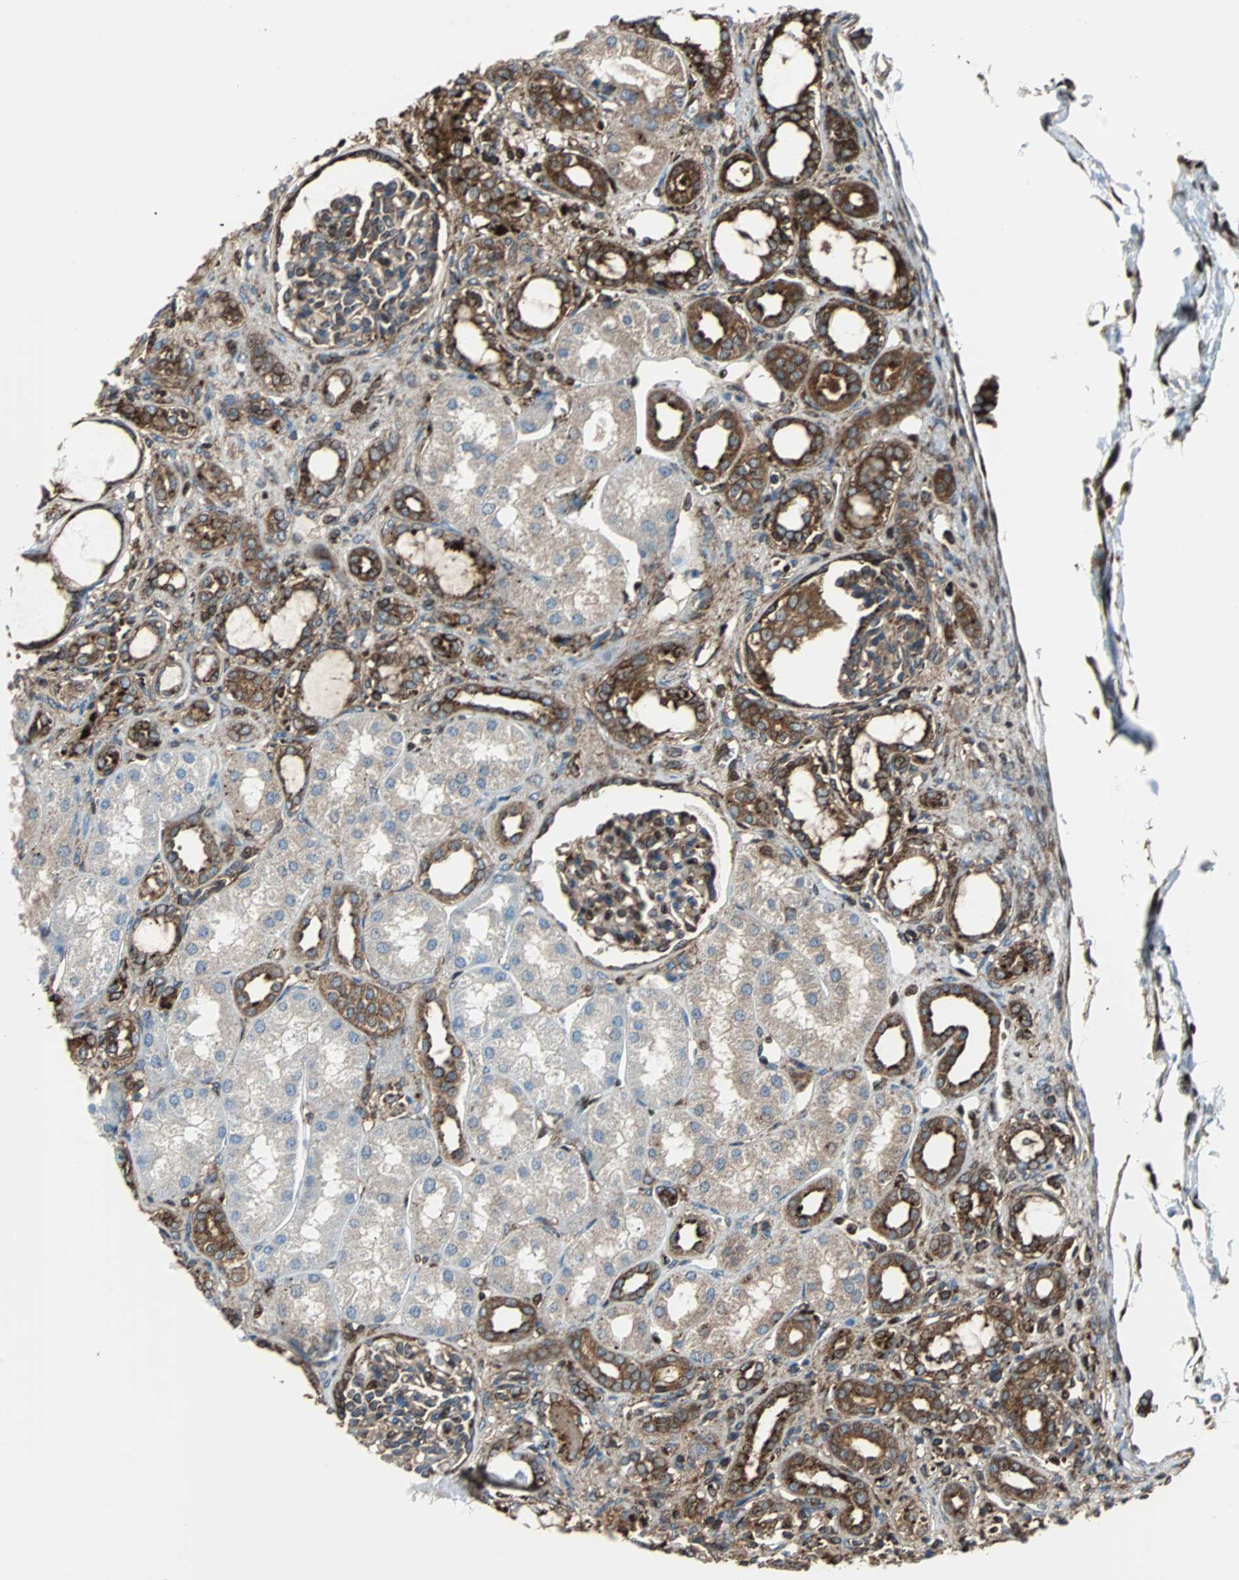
{"staining": {"intensity": "weak", "quantity": "<25%", "location": "cytoplasmic/membranous"}, "tissue": "kidney", "cell_type": "Cells in glomeruli", "image_type": "normal", "snomed": [{"axis": "morphology", "description": "Normal tissue, NOS"}, {"axis": "topography", "description": "Kidney"}], "caption": "Immunohistochemistry (IHC) of normal human kidney reveals no positivity in cells in glomeruli. Nuclei are stained in blue.", "gene": "RELA", "patient": {"sex": "male", "age": 7}}